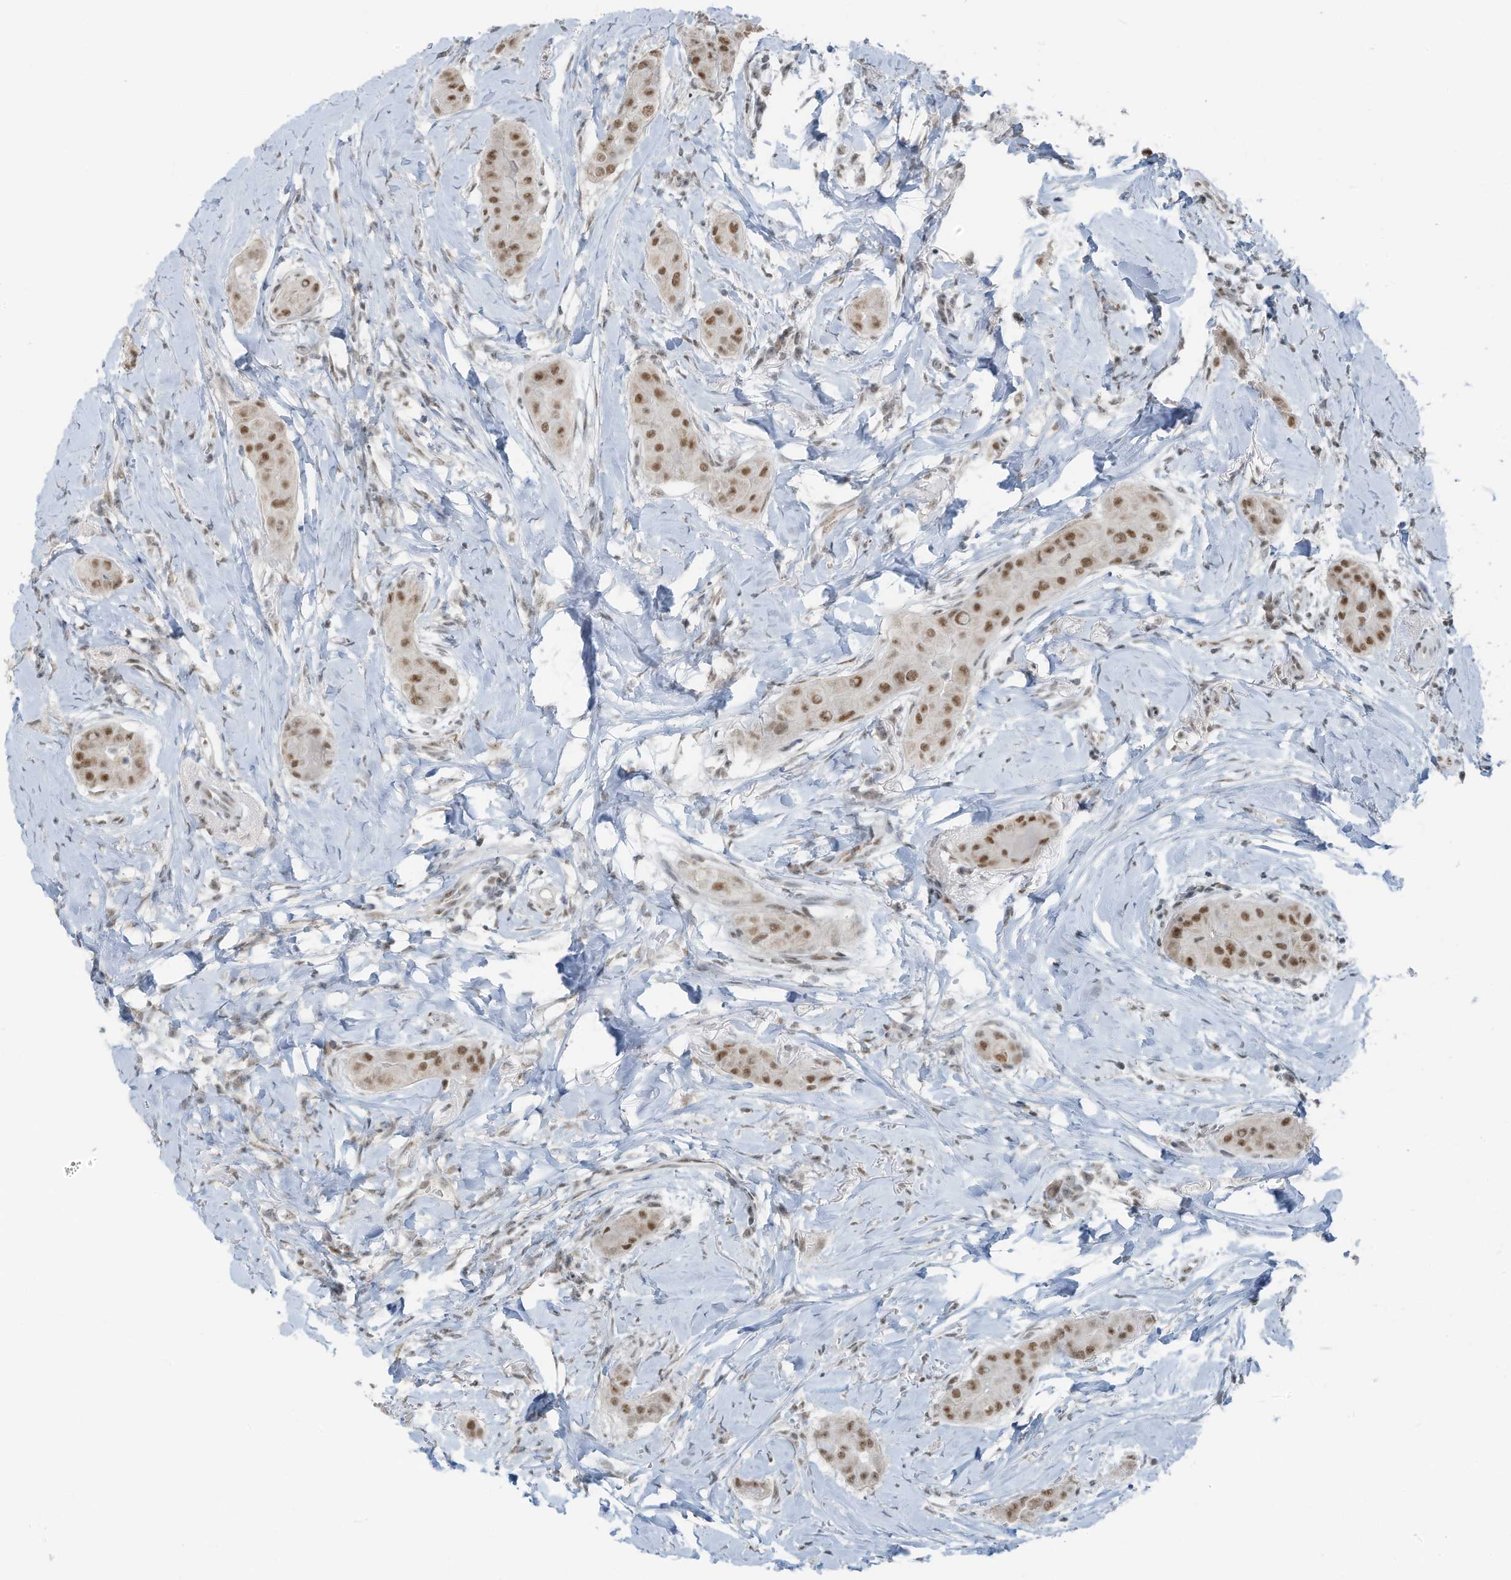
{"staining": {"intensity": "moderate", "quantity": ">75%", "location": "nuclear"}, "tissue": "thyroid cancer", "cell_type": "Tumor cells", "image_type": "cancer", "snomed": [{"axis": "morphology", "description": "Papillary adenocarcinoma, NOS"}, {"axis": "topography", "description": "Thyroid gland"}], "caption": "Protein expression analysis of human thyroid papillary adenocarcinoma reveals moderate nuclear positivity in approximately >75% of tumor cells. The staining was performed using DAB (3,3'-diaminobenzidine) to visualize the protein expression in brown, while the nuclei were stained in blue with hematoxylin (Magnification: 20x).", "gene": "WRNIP1", "patient": {"sex": "male", "age": 33}}